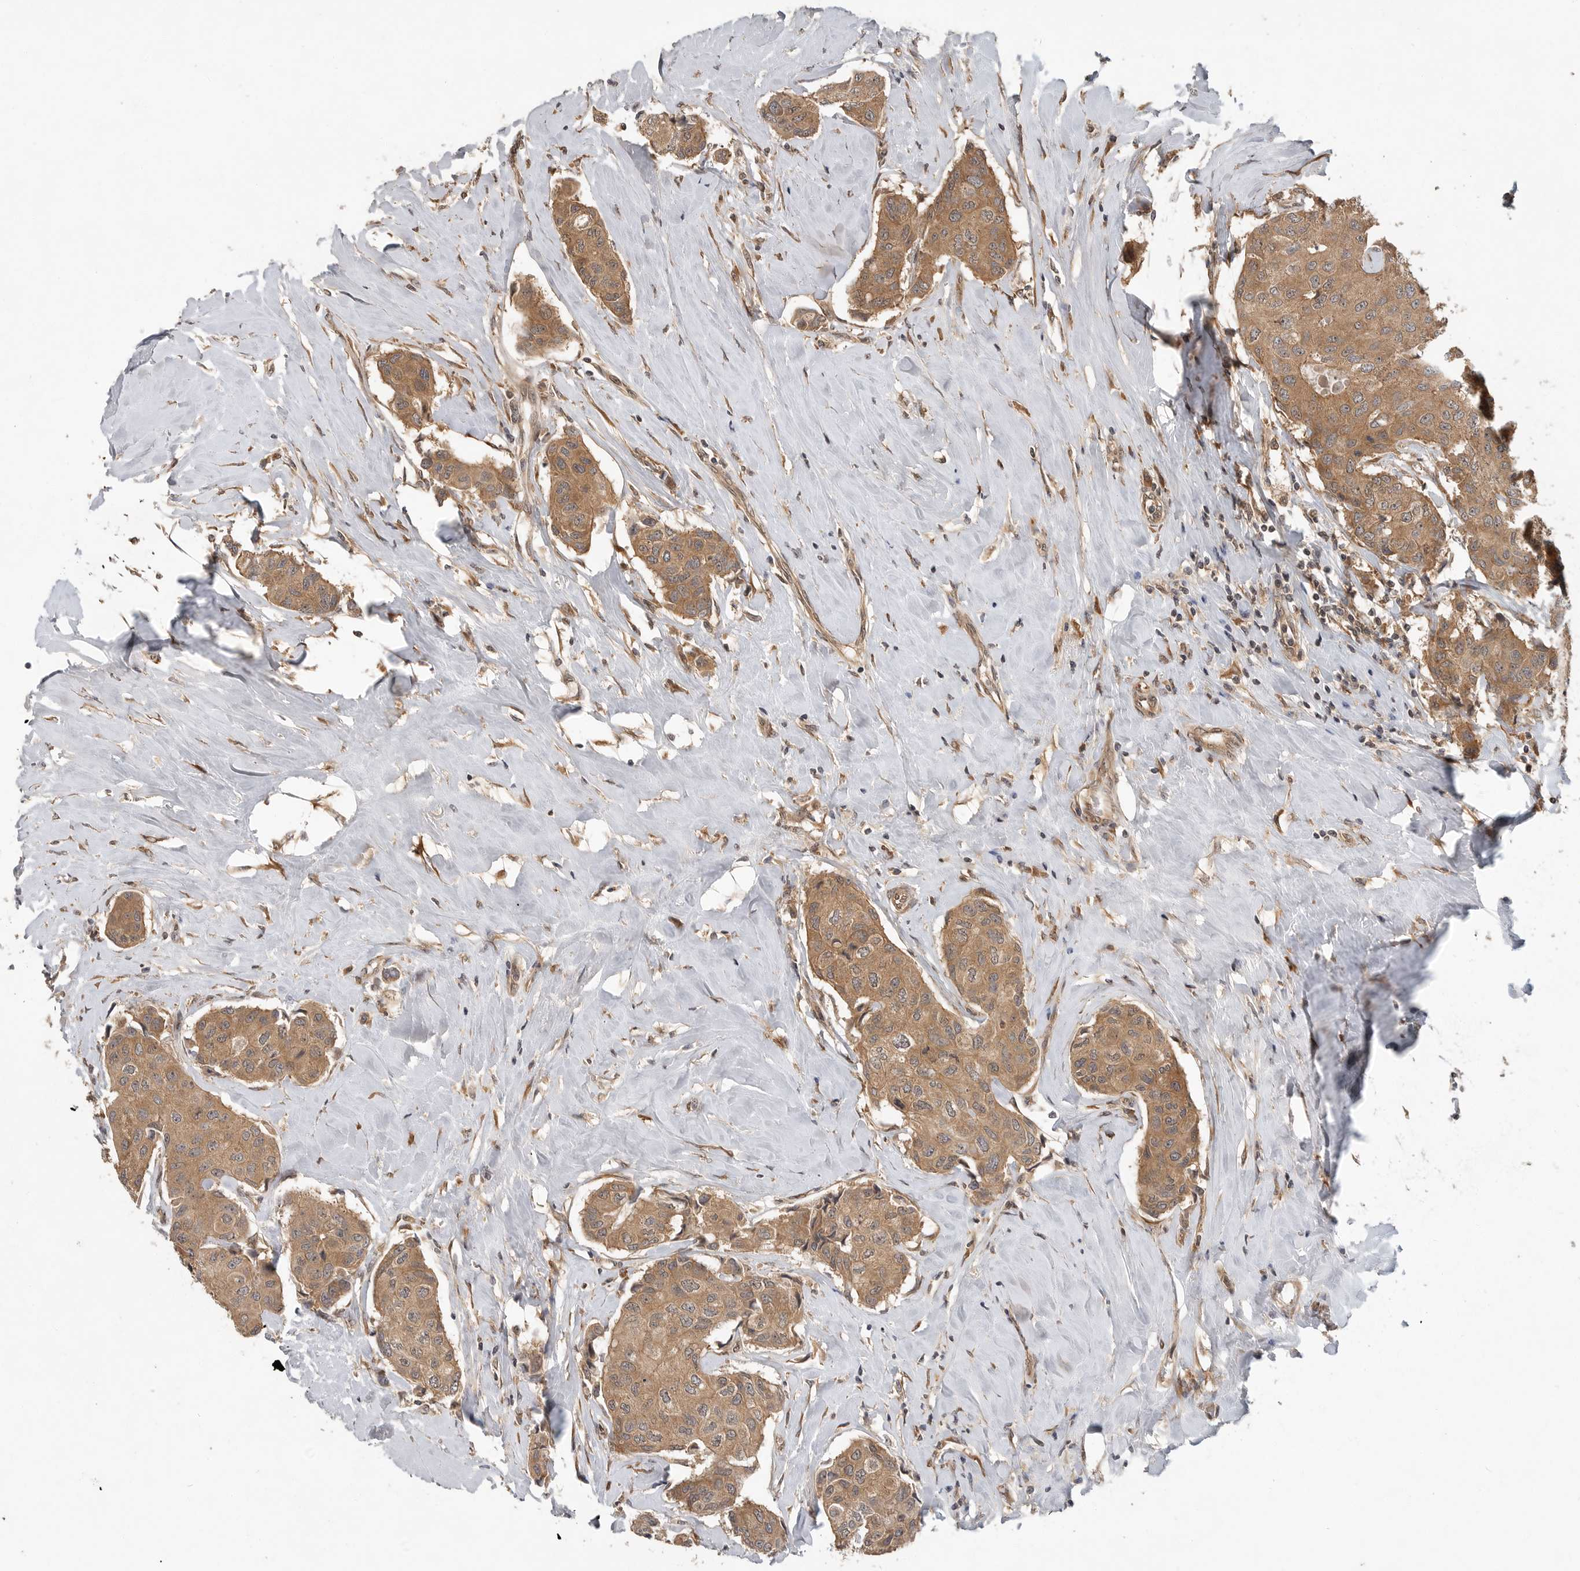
{"staining": {"intensity": "moderate", "quantity": ">75%", "location": "cytoplasmic/membranous"}, "tissue": "breast cancer", "cell_type": "Tumor cells", "image_type": "cancer", "snomed": [{"axis": "morphology", "description": "Duct carcinoma"}, {"axis": "topography", "description": "Breast"}], "caption": "A high-resolution micrograph shows immunohistochemistry (IHC) staining of breast invasive ductal carcinoma, which demonstrates moderate cytoplasmic/membranous positivity in approximately >75% of tumor cells.", "gene": "OSBPL9", "patient": {"sex": "female", "age": 80}}